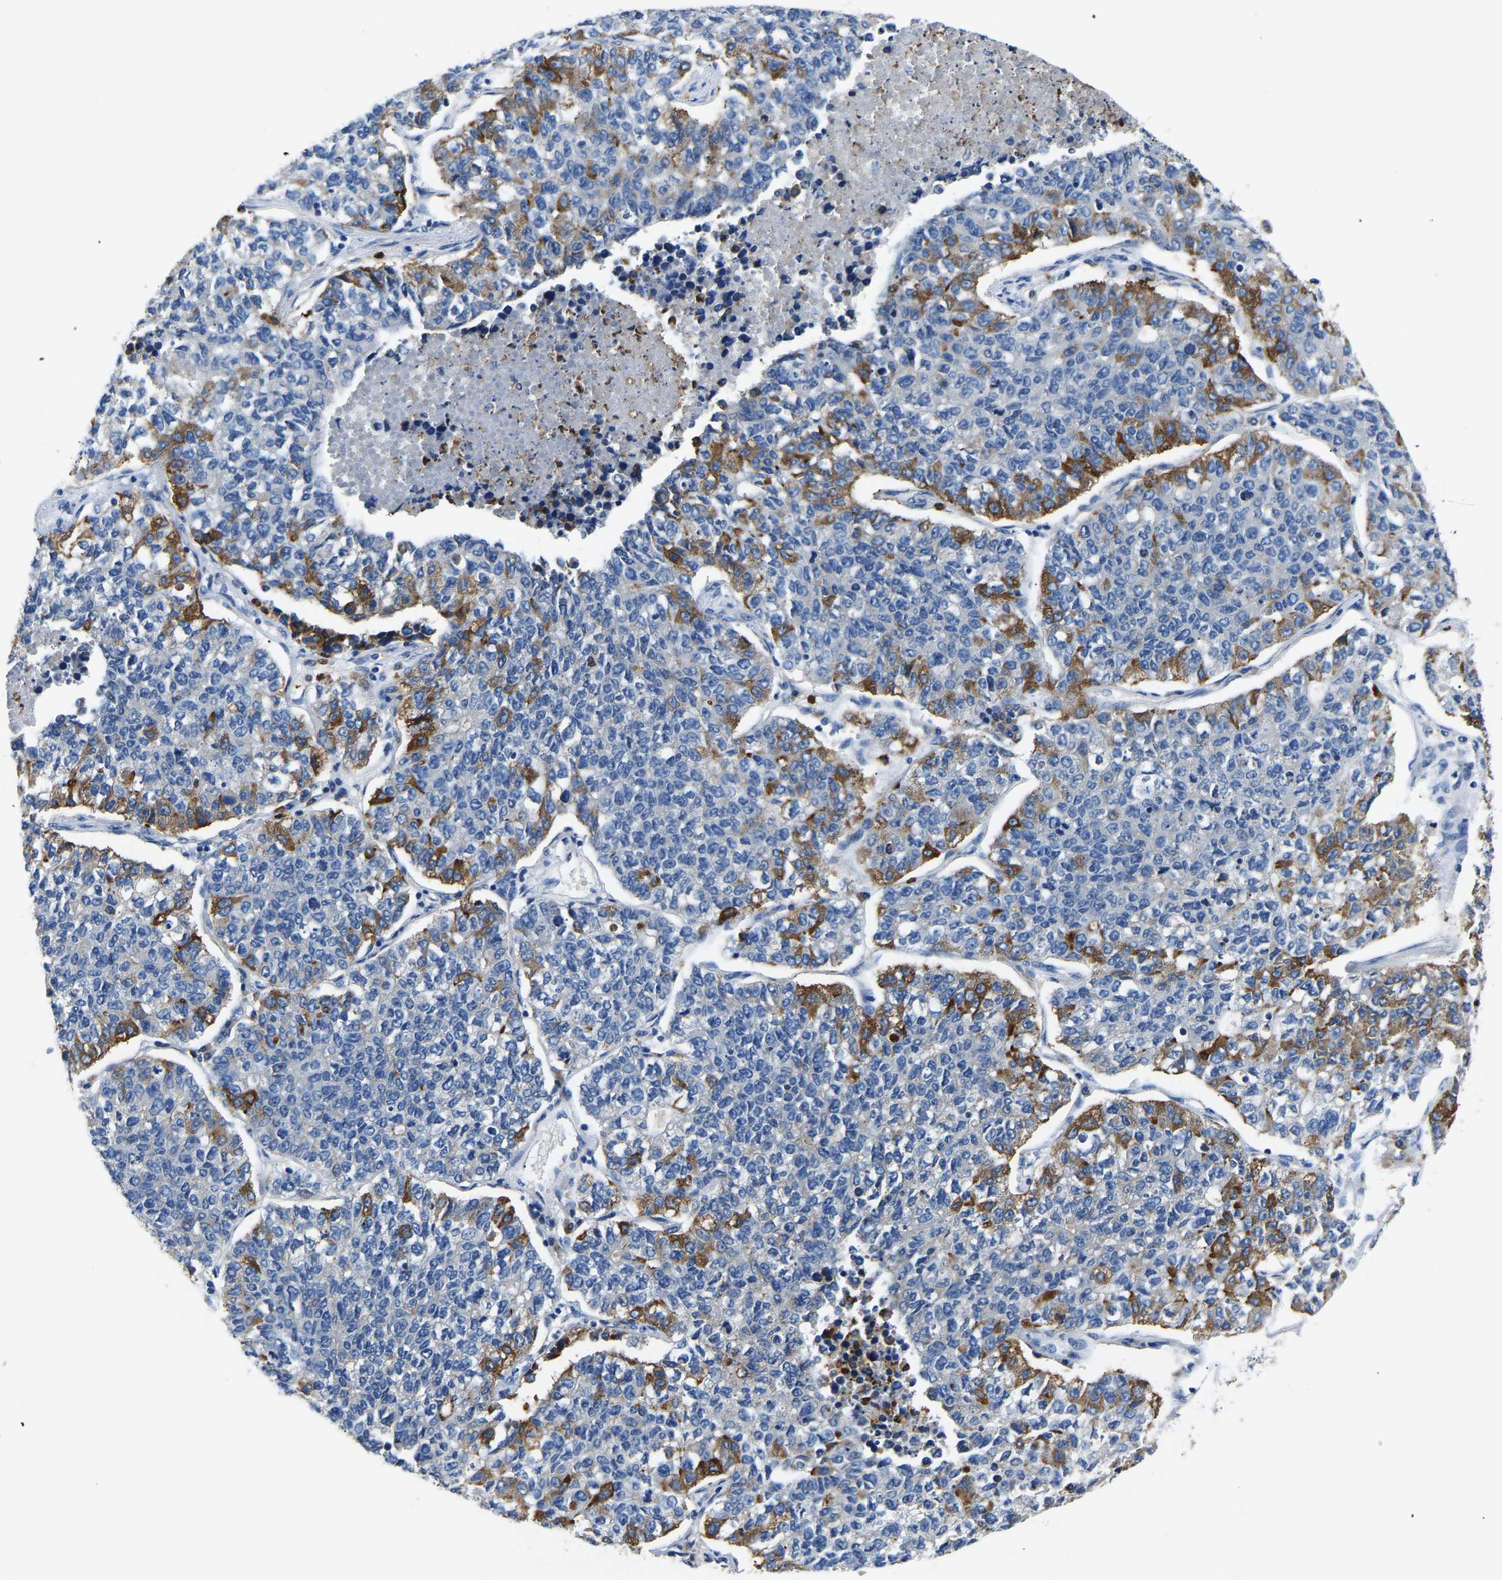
{"staining": {"intensity": "moderate", "quantity": "<25%", "location": "cytoplasmic/membranous"}, "tissue": "lung cancer", "cell_type": "Tumor cells", "image_type": "cancer", "snomed": [{"axis": "morphology", "description": "Adenocarcinoma, NOS"}, {"axis": "topography", "description": "Lung"}], "caption": "DAB immunohistochemical staining of lung adenocarcinoma demonstrates moderate cytoplasmic/membranous protein expression in about <25% of tumor cells. (brown staining indicates protein expression, while blue staining denotes nuclei).", "gene": "TOR1B", "patient": {"sex": "male", "age": 49}}